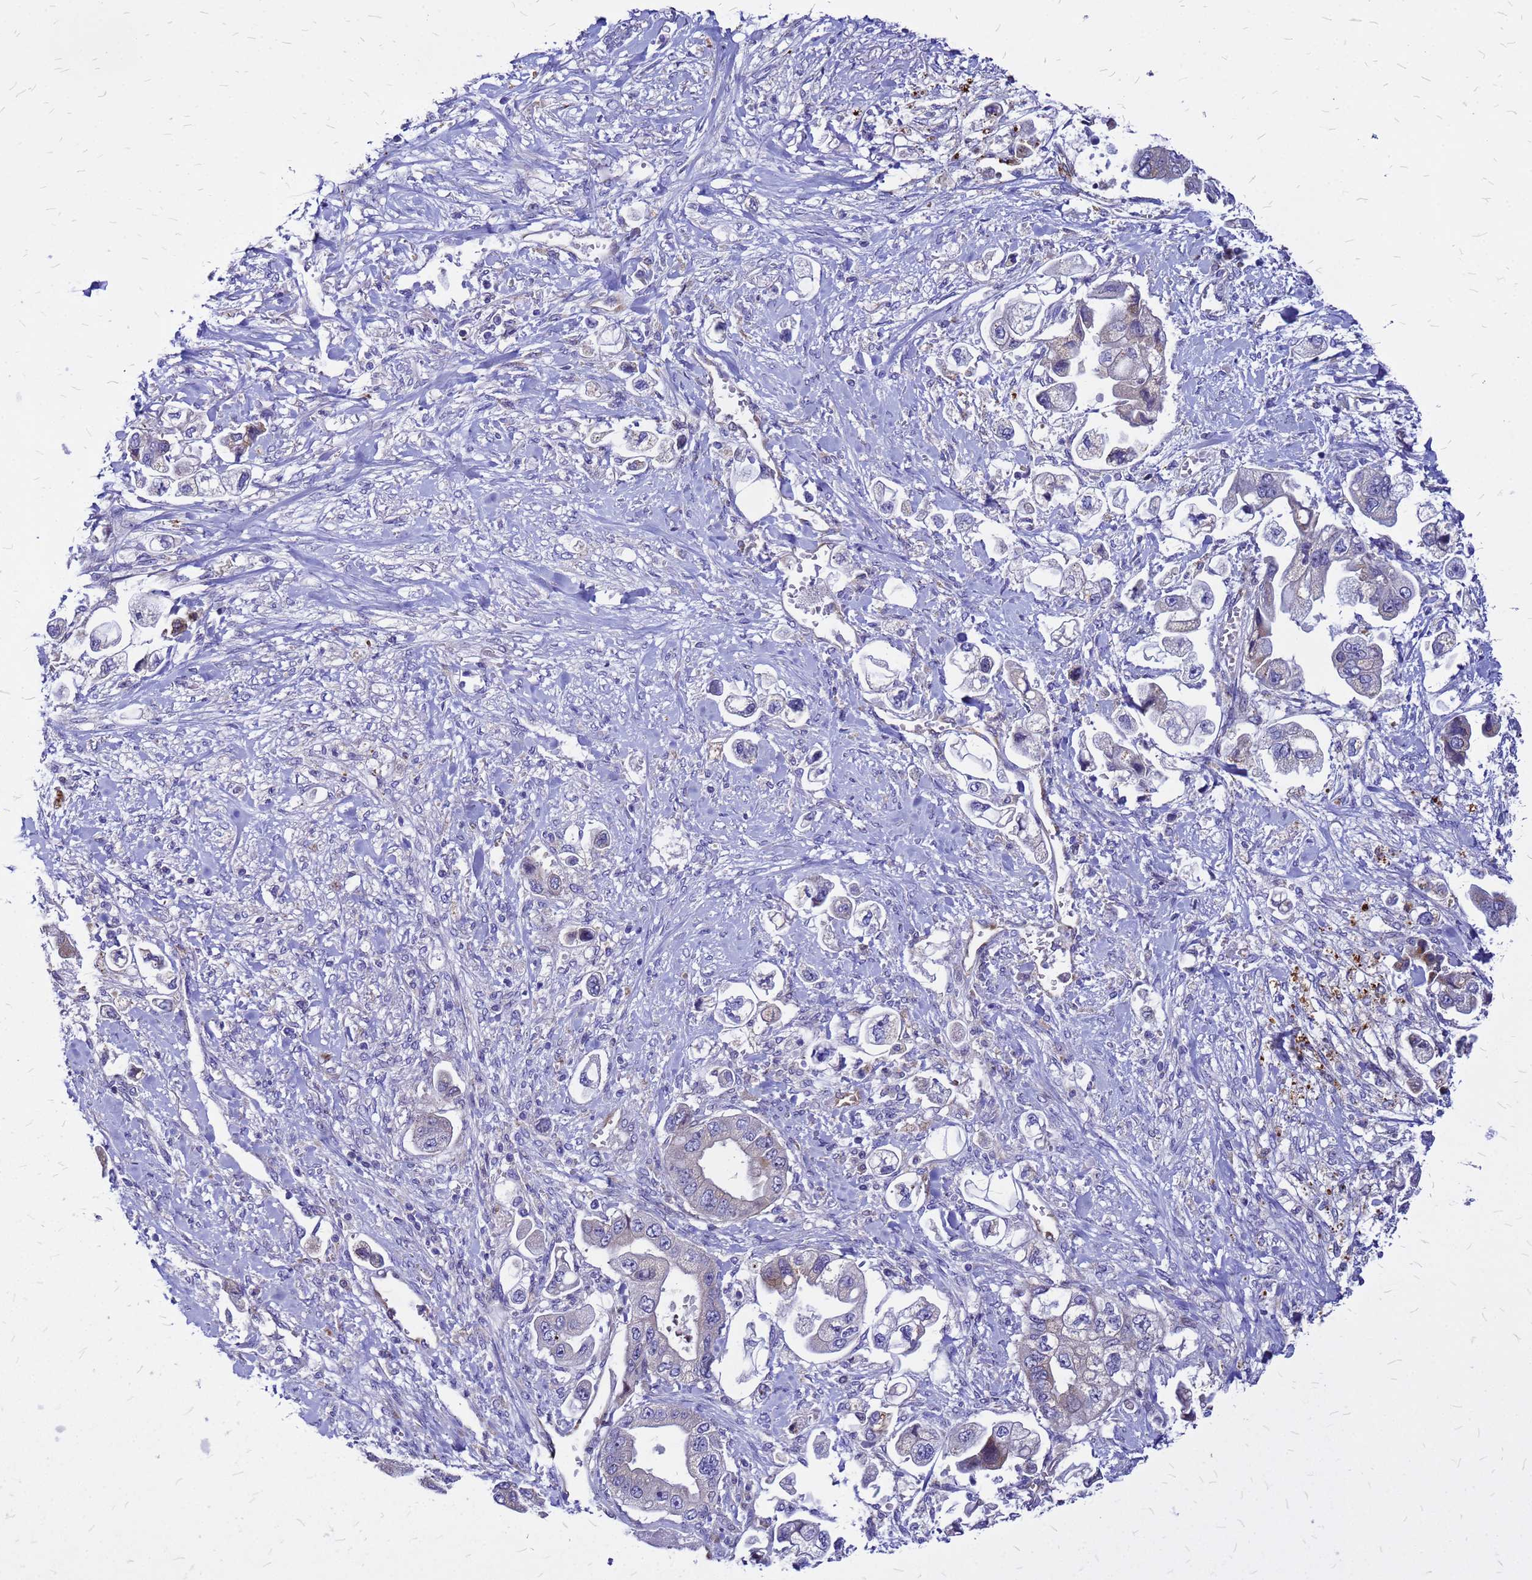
{"staining": {"intensity": "negative", "quantity": "none", "location": "none"}, "tissue": "stomach cancer", "cell_type": "Tumor cells", "image_type": "cancer", "snomed": [{"axis": "morphology", "description": "Adenocarcinoma, NOS"}, {"axis": "topography", "description": "Stomach"}], "caption": "A high-resolution micrograph shows immunohistochemistry (IHC) staining of stomach cancer, which shows no significant staining in tumor cells.", "gene": "NOSTRIN", "patient": {"sex": "male", "age": 62}}